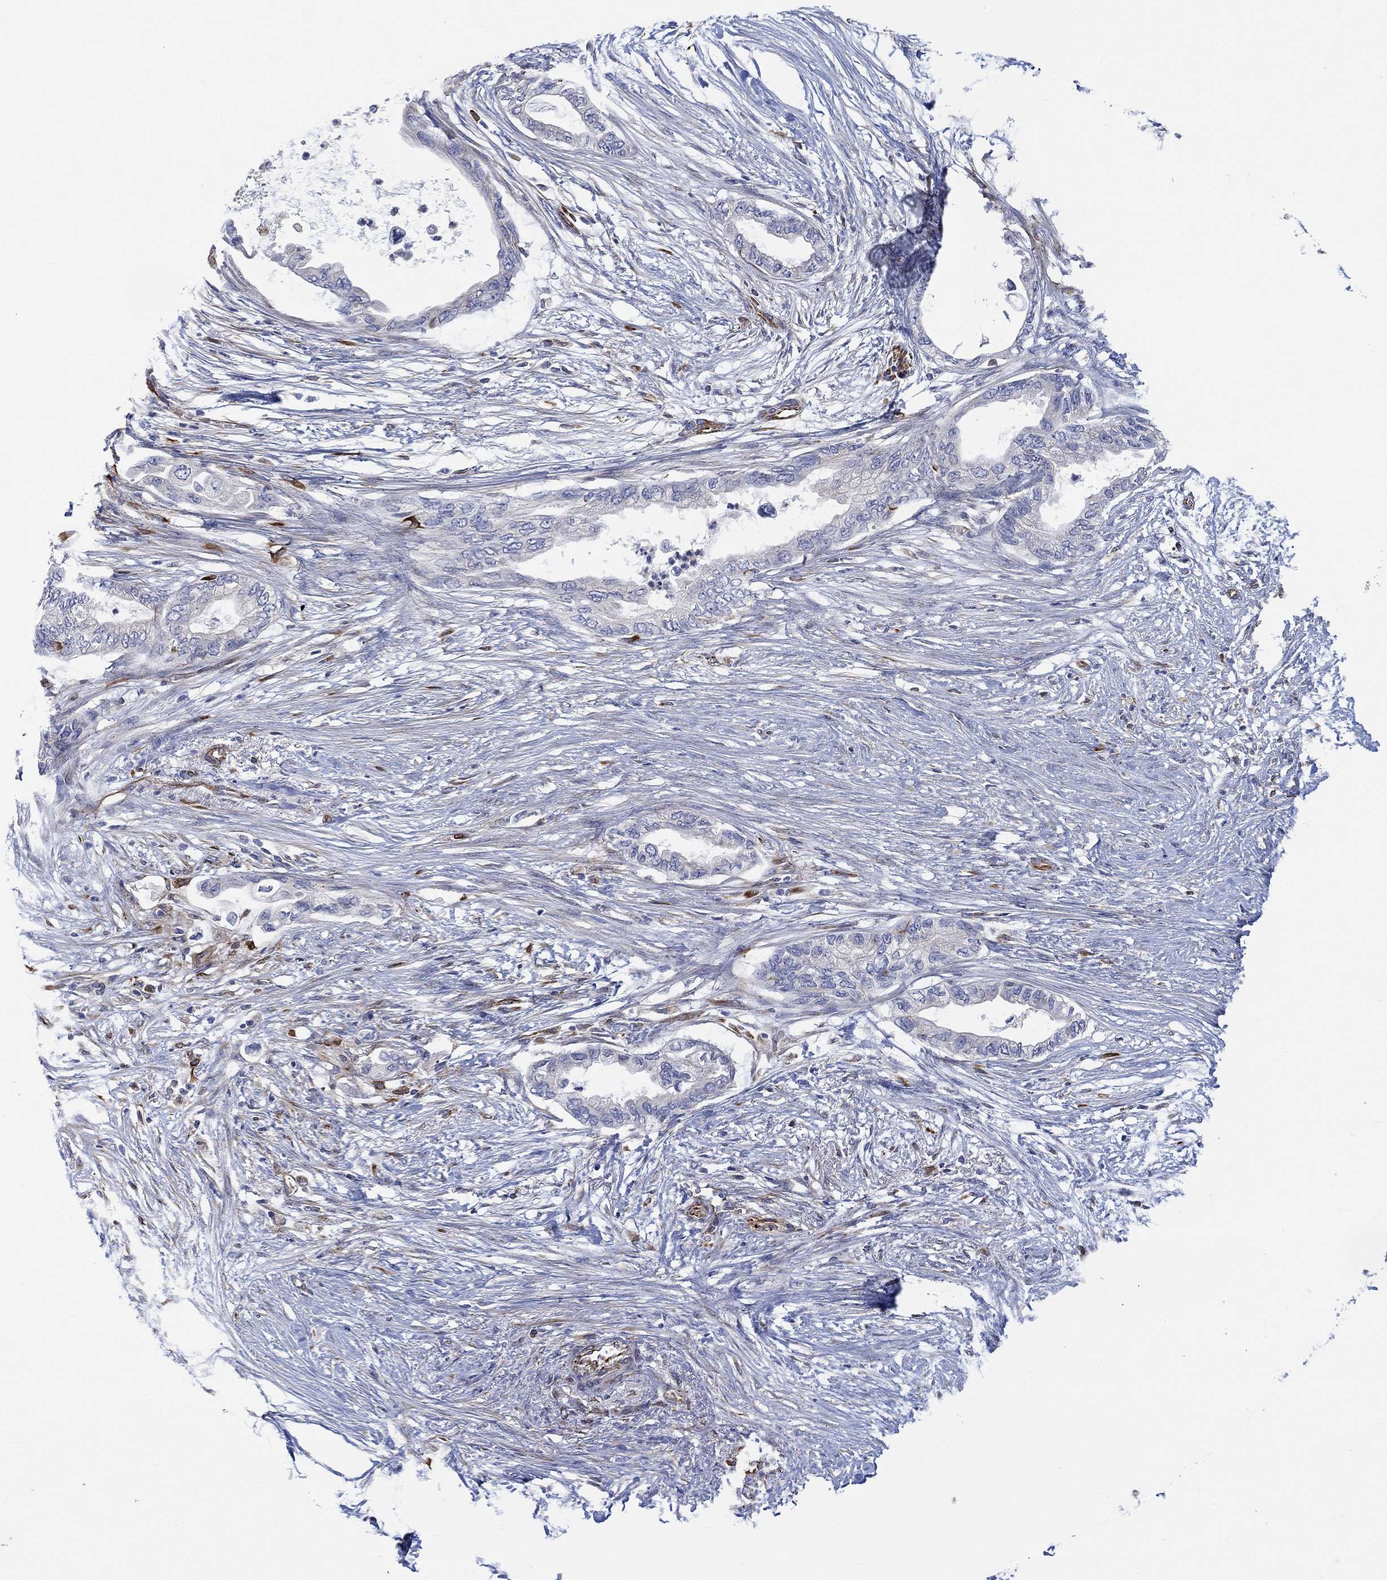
{"staining": {"intensity": "negative", "quantity": "none", "location": "none"}, "tissue": "pancreatic cancer", "cell_type": "Tumor cells", "image_type": "cancer", "snomed": [{"axis": "morphology", "description": "Normal tissue, NOS"}, {"axis": "morphology", "description": "Adenocarcinoma, NOS"}, {"axis": "topography", "description": "Pancreas"}, {"axis": "topography", "description": "Duodenum"}], "caption": "DAB immunohistochemical staining of pancreatic cancer displays no significant staining in tumor cells.", "gene": "CAMK1D", "patient": {"sex": "female", "age": 60}}